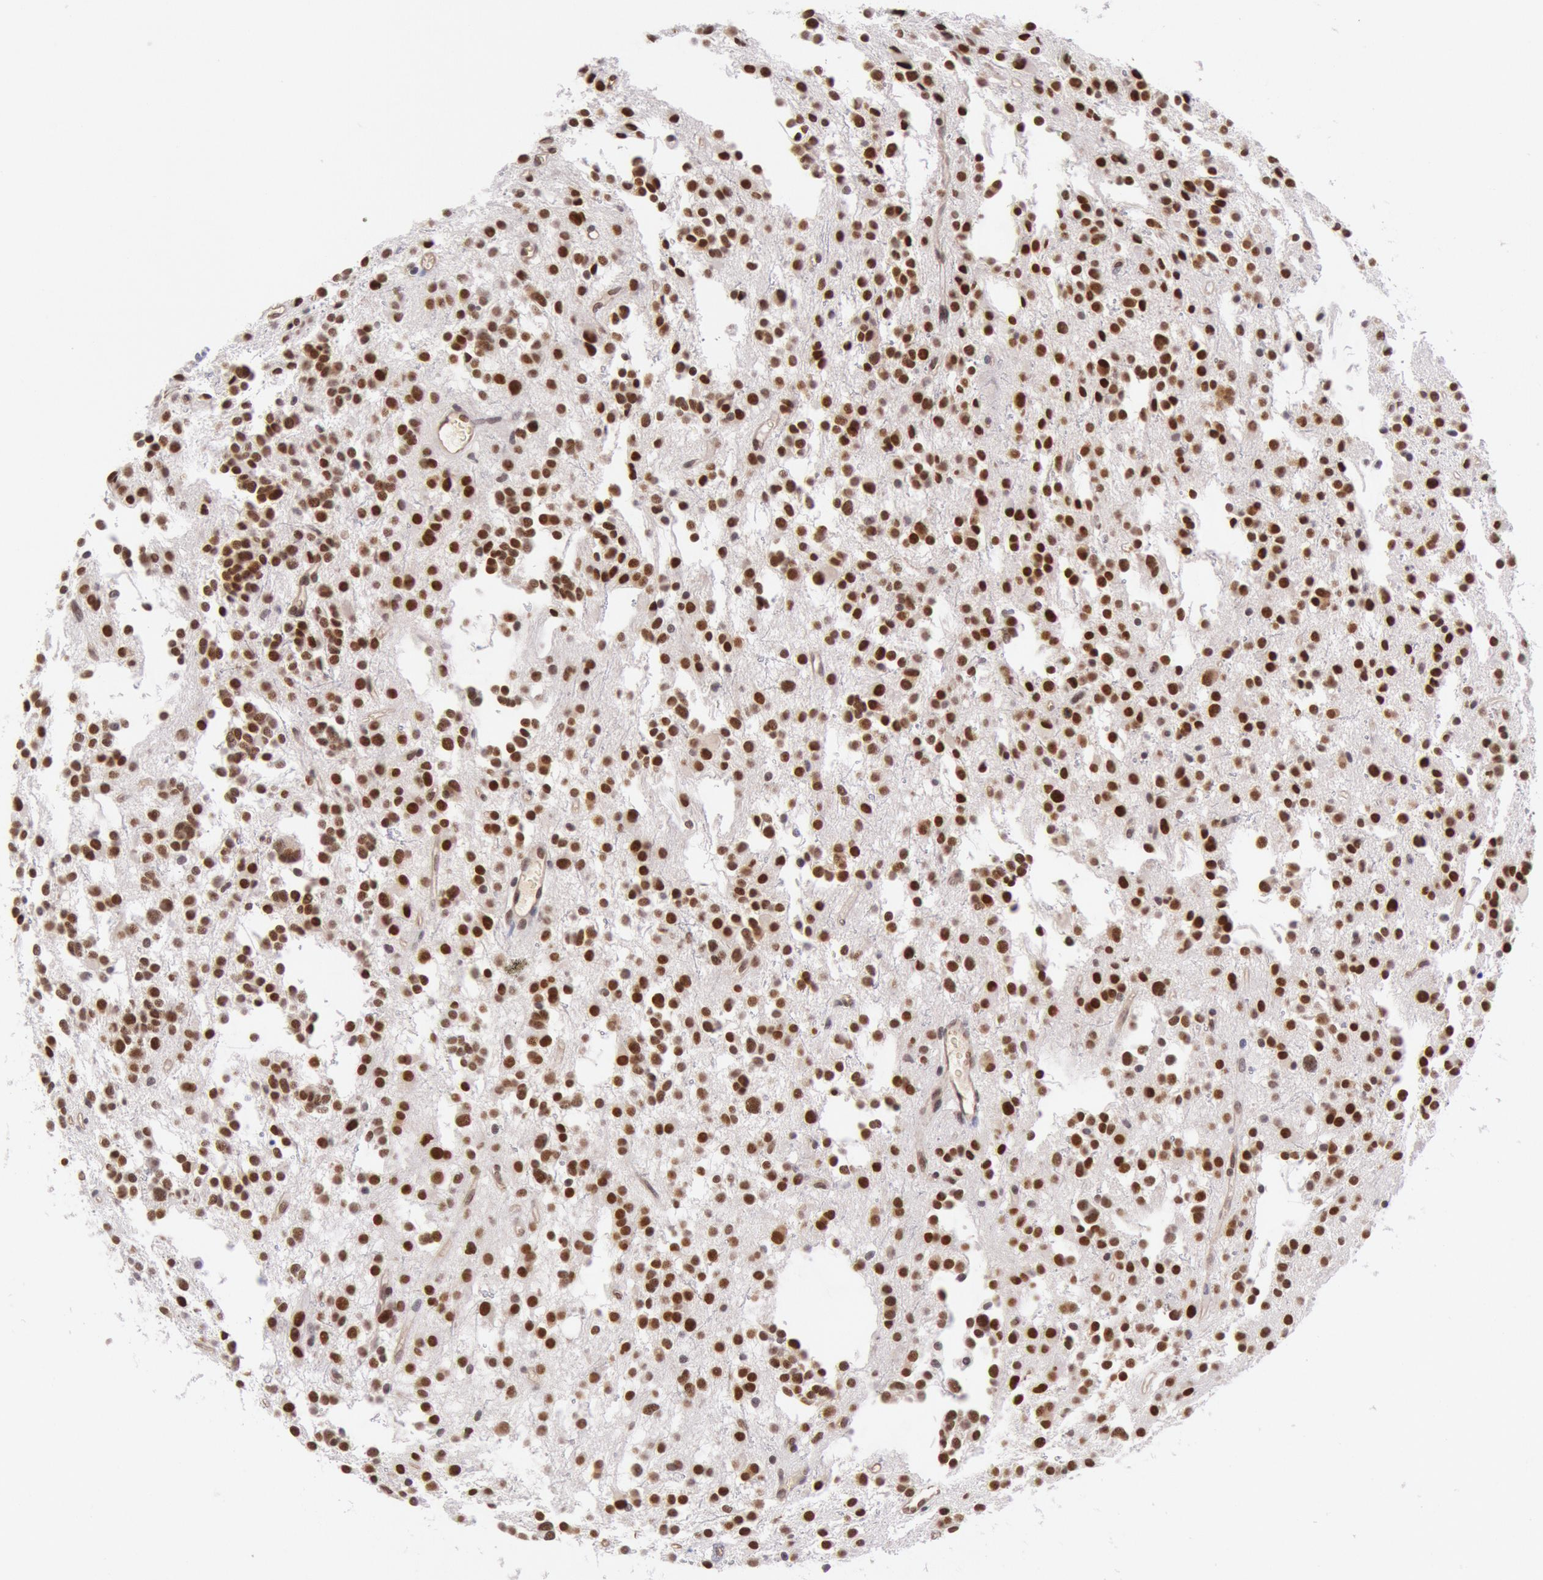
{"staining": {"intensity": "moderate", "quantity": ">75%", "location": "nuclear"}, "tissue": "glioma", "cell_type": "Tumor cells", "image_type": "cancer", "snomed": [{"axis": "morphology", "description": "Glioma, malignant, Low grade"}, {"axis": "topography", "description": "Brain"}], "caption": "An immunohistochemistry (IHC) photomicrograph of neoplastic tissue is shown. Protein staining in brown labels moderate nuclear positivity in glioma within tumor cells. Immunohistochemistry stains the protein in brown and the nuclei are stained blue.", "gene": "CDKN2B", "patient": {"sex": "female", "age": 36}}